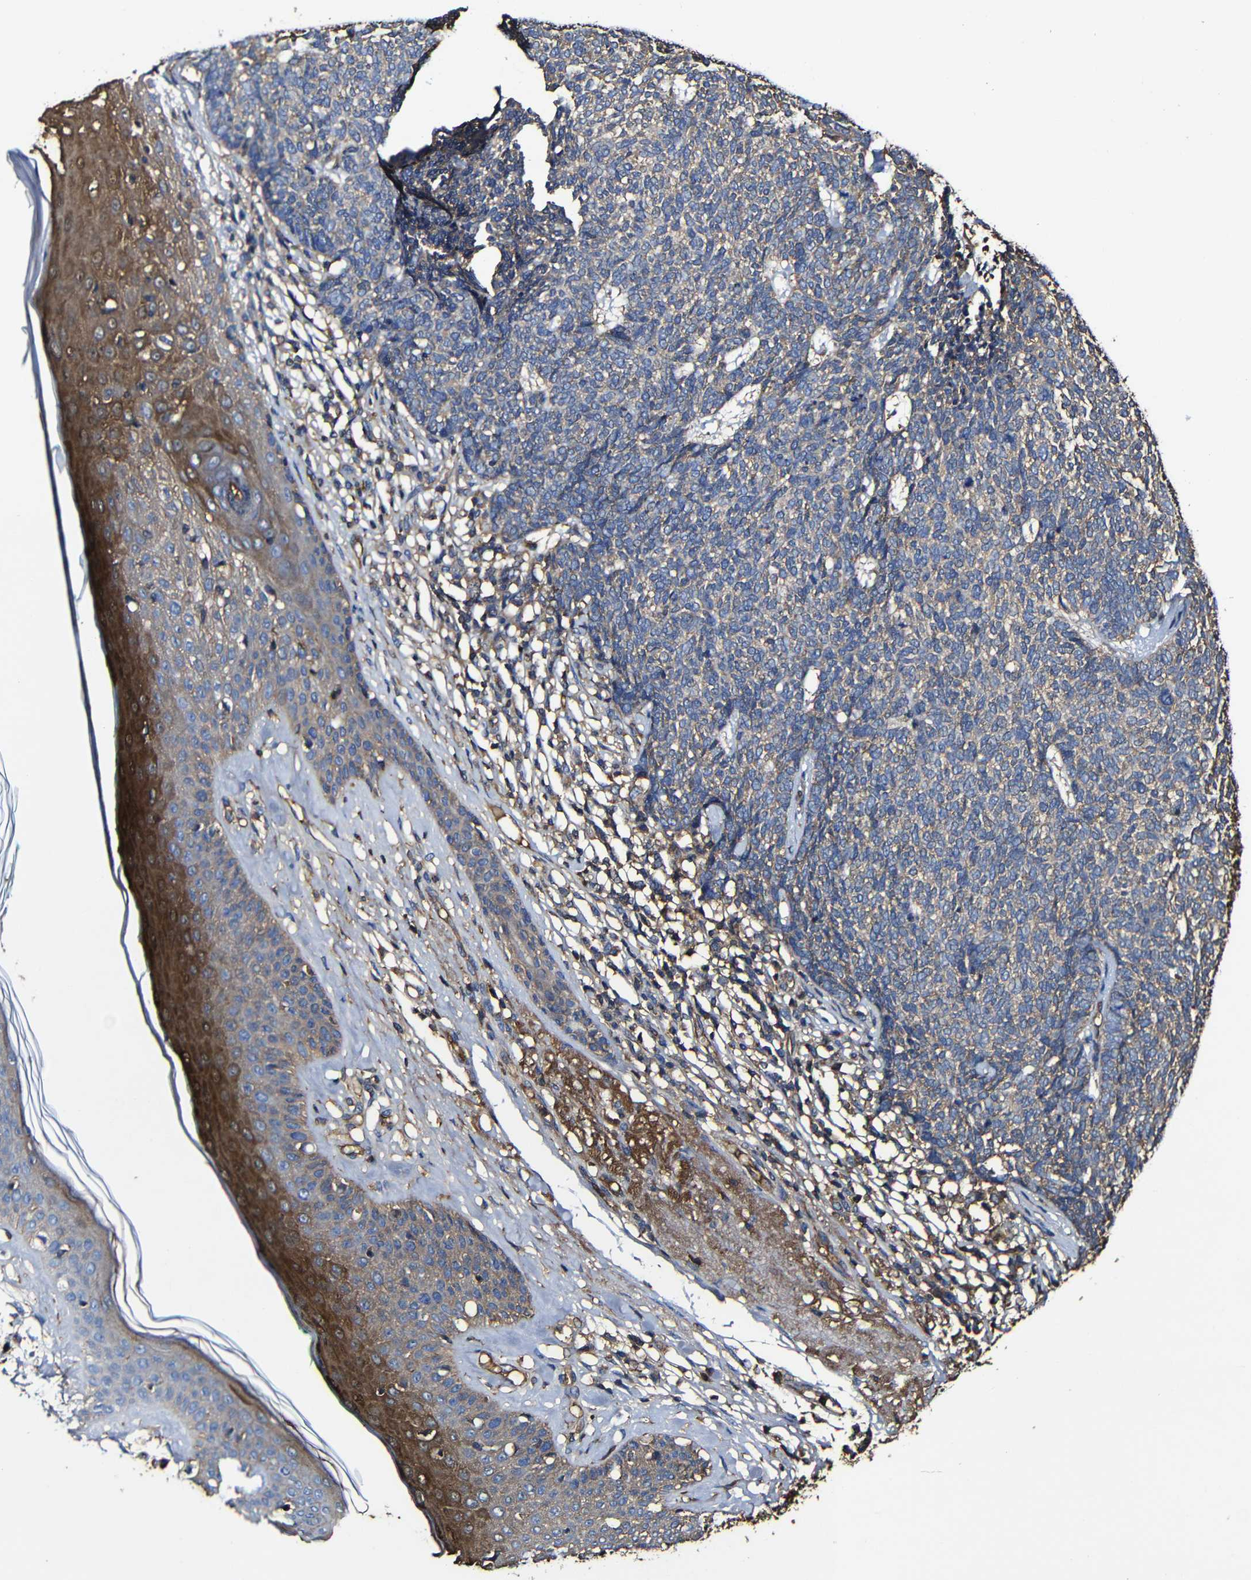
{"staining": {"intensity": "weak", "quantity": ">75%", "location": "cytoplasmic/membranous"}, "tissue": "skin cancer", "cell_type": "Tumor cells", "image_type": "cancer", "snomed": [{"axis": "morphology", "description": "Basal cell carcinoma"}, {"axis": "topography", "description": "Skin"}], "caption": "This photomicrograph exhibits immunohistochemistry staining of human skin cancer (basal cell carcinoma), with low weak cytoplasmic/membranous staining in approximately >75% of tumor cells.", "gene": "MSN", "patient": {"sex": "female", "age": 84}}